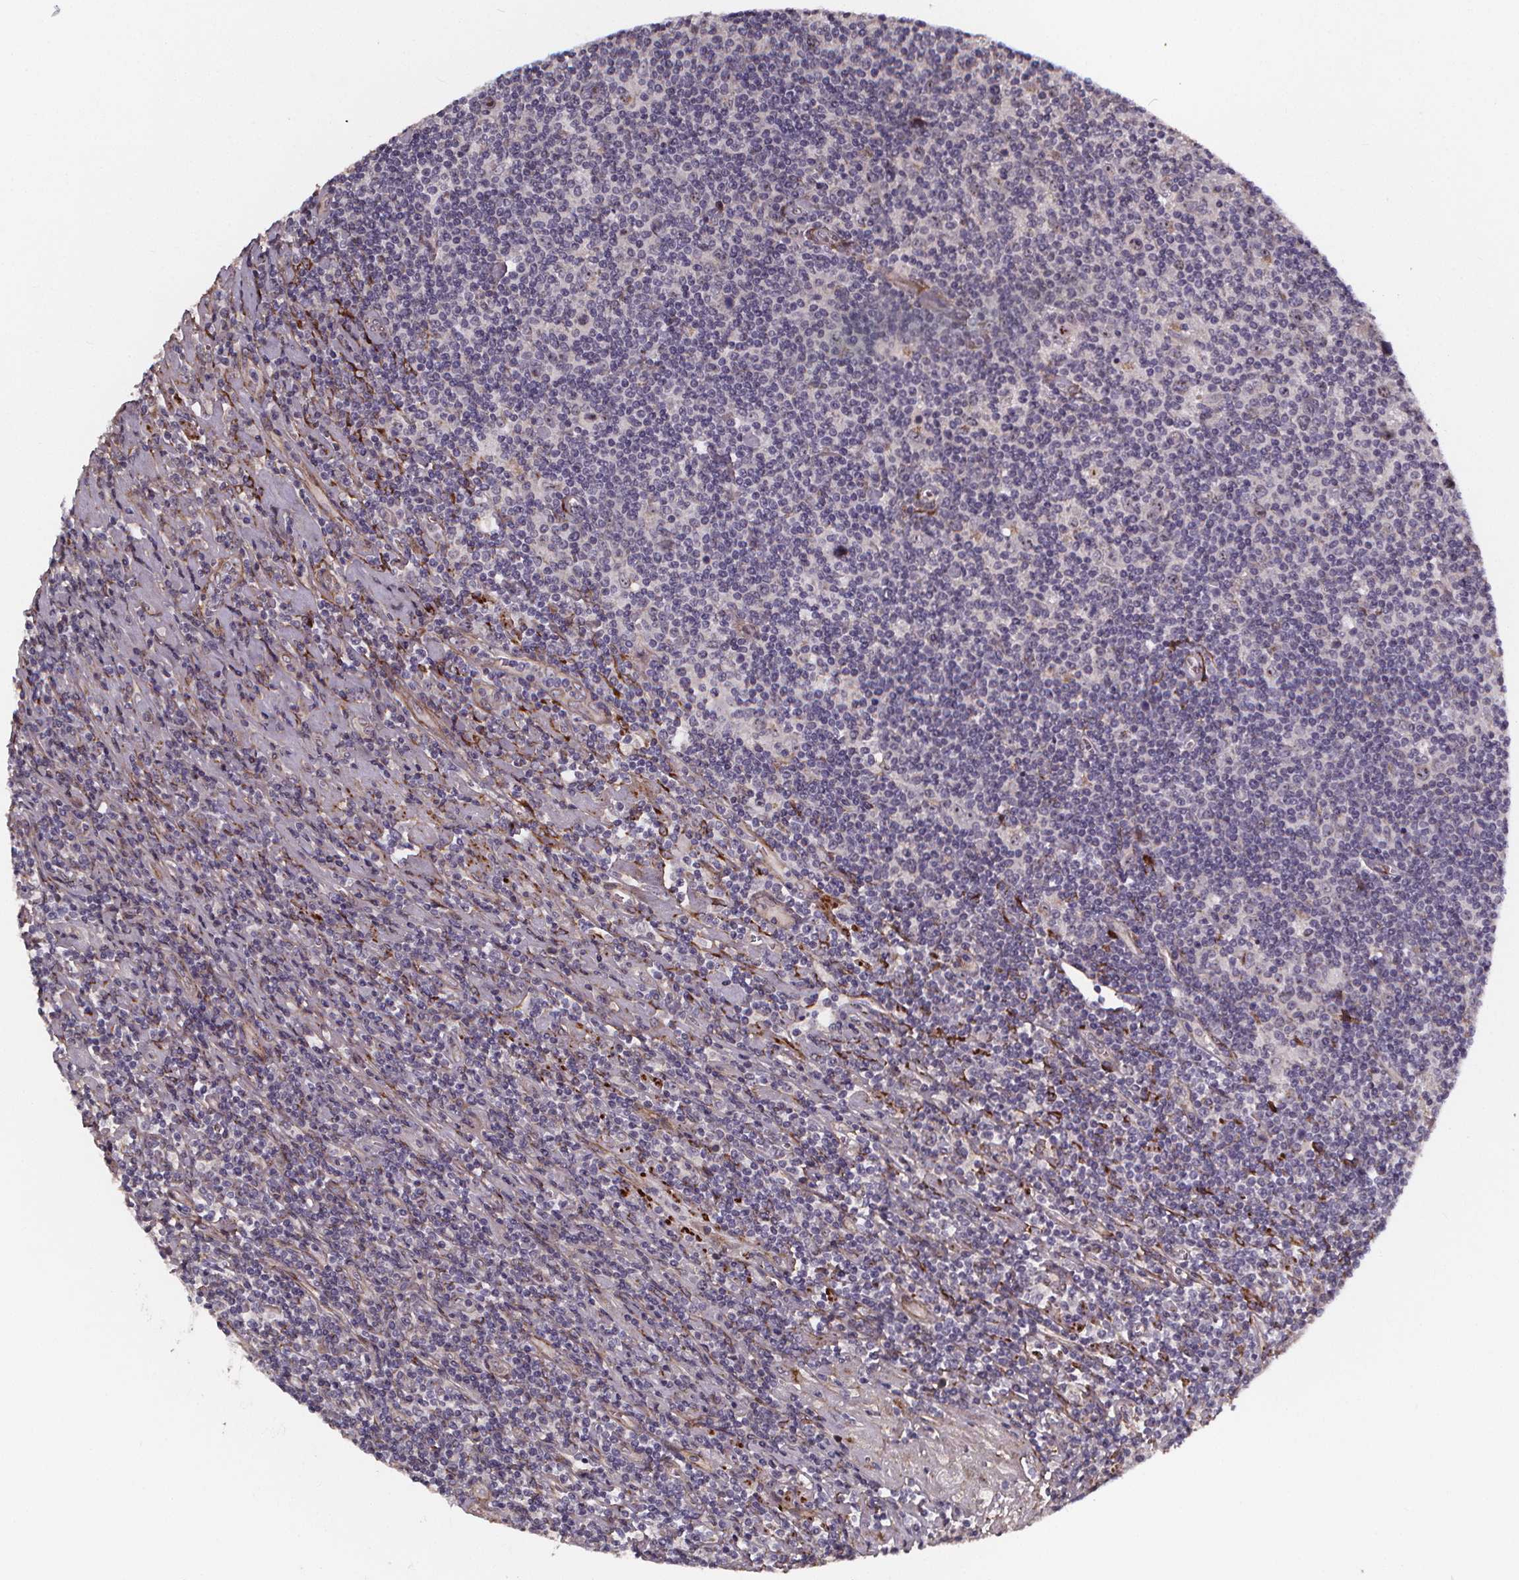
{"staining": {"intensity": "negative", "quantity": "none", "location": "none"}, "tissue": "lymphoma", "cell_type": "Tumor cells", "image_type": "cancer", "snomed": [{"axis": "morphology", "description": "Hodgkin's disease, NOS"}, {"axis": "topography", "description": "Lymph node"}], "caption": "This is a photomicrograph of immunohistochemistry staining of lymphoma, which shows no positivity in tumor cells.", "gene": "AEBP1", "patient": {"sex": "male", "age": 40}}